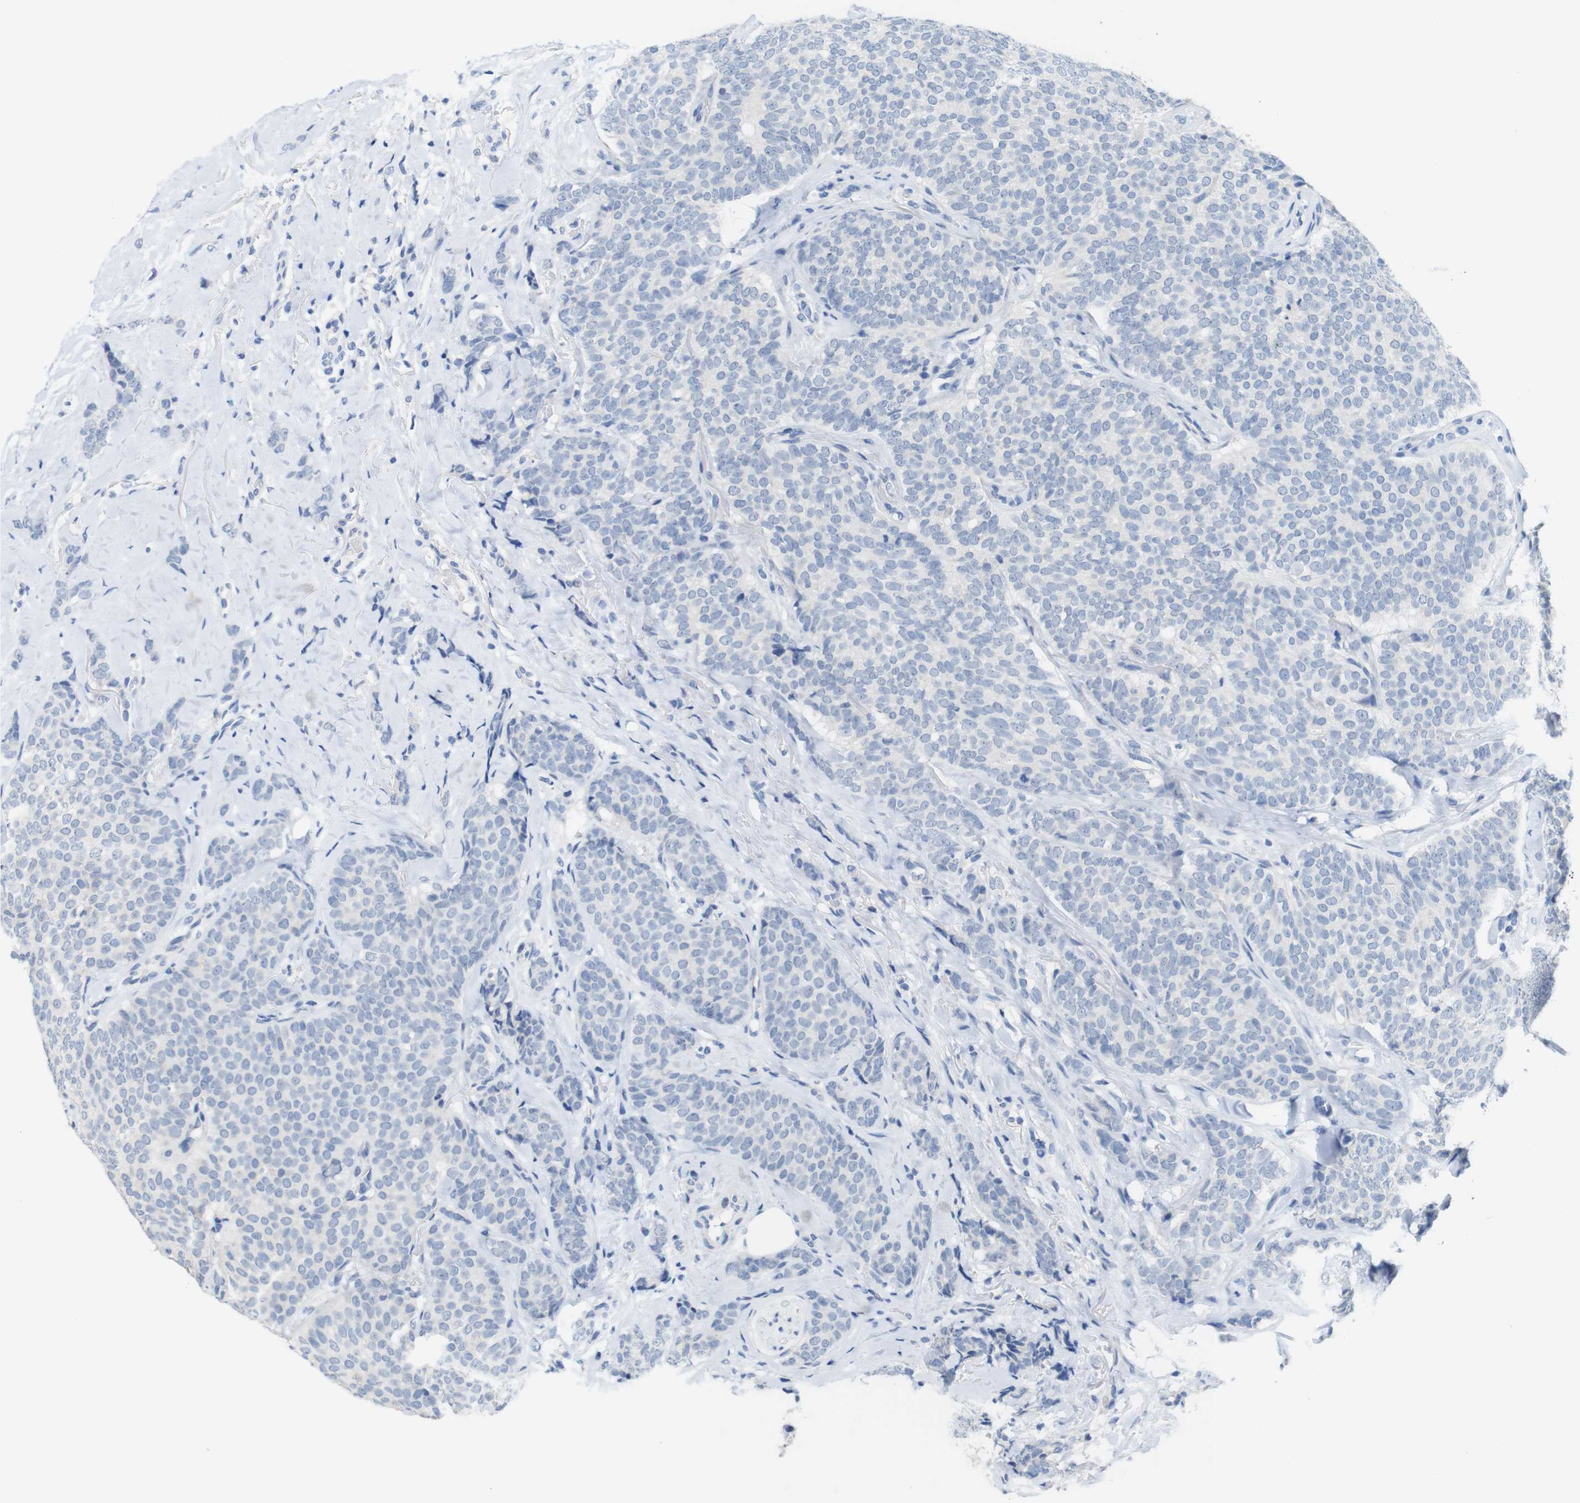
{"staining": {"intensity": "negative", "quantity": "none", "location": "none"}, "tissue": "breast cancer", "cell_type": "Tumor cells", "image_type": "cancer", "snomed": [{"axis": "morphology", "description": "Lobular carcinoma"}, {"axis": "topography", "description": "Skin"}, {"axis": "topography", "description": "Breast"}], "caption": "The image shows no staining of tumor cells in breast cancer (lobular carcinoma). The staining is performed using DAB brown chromogen with nuclei counter-stained in using hematoxylin.", "gene": "LAG3", "patient": {"sex": "female", "age": 46}}